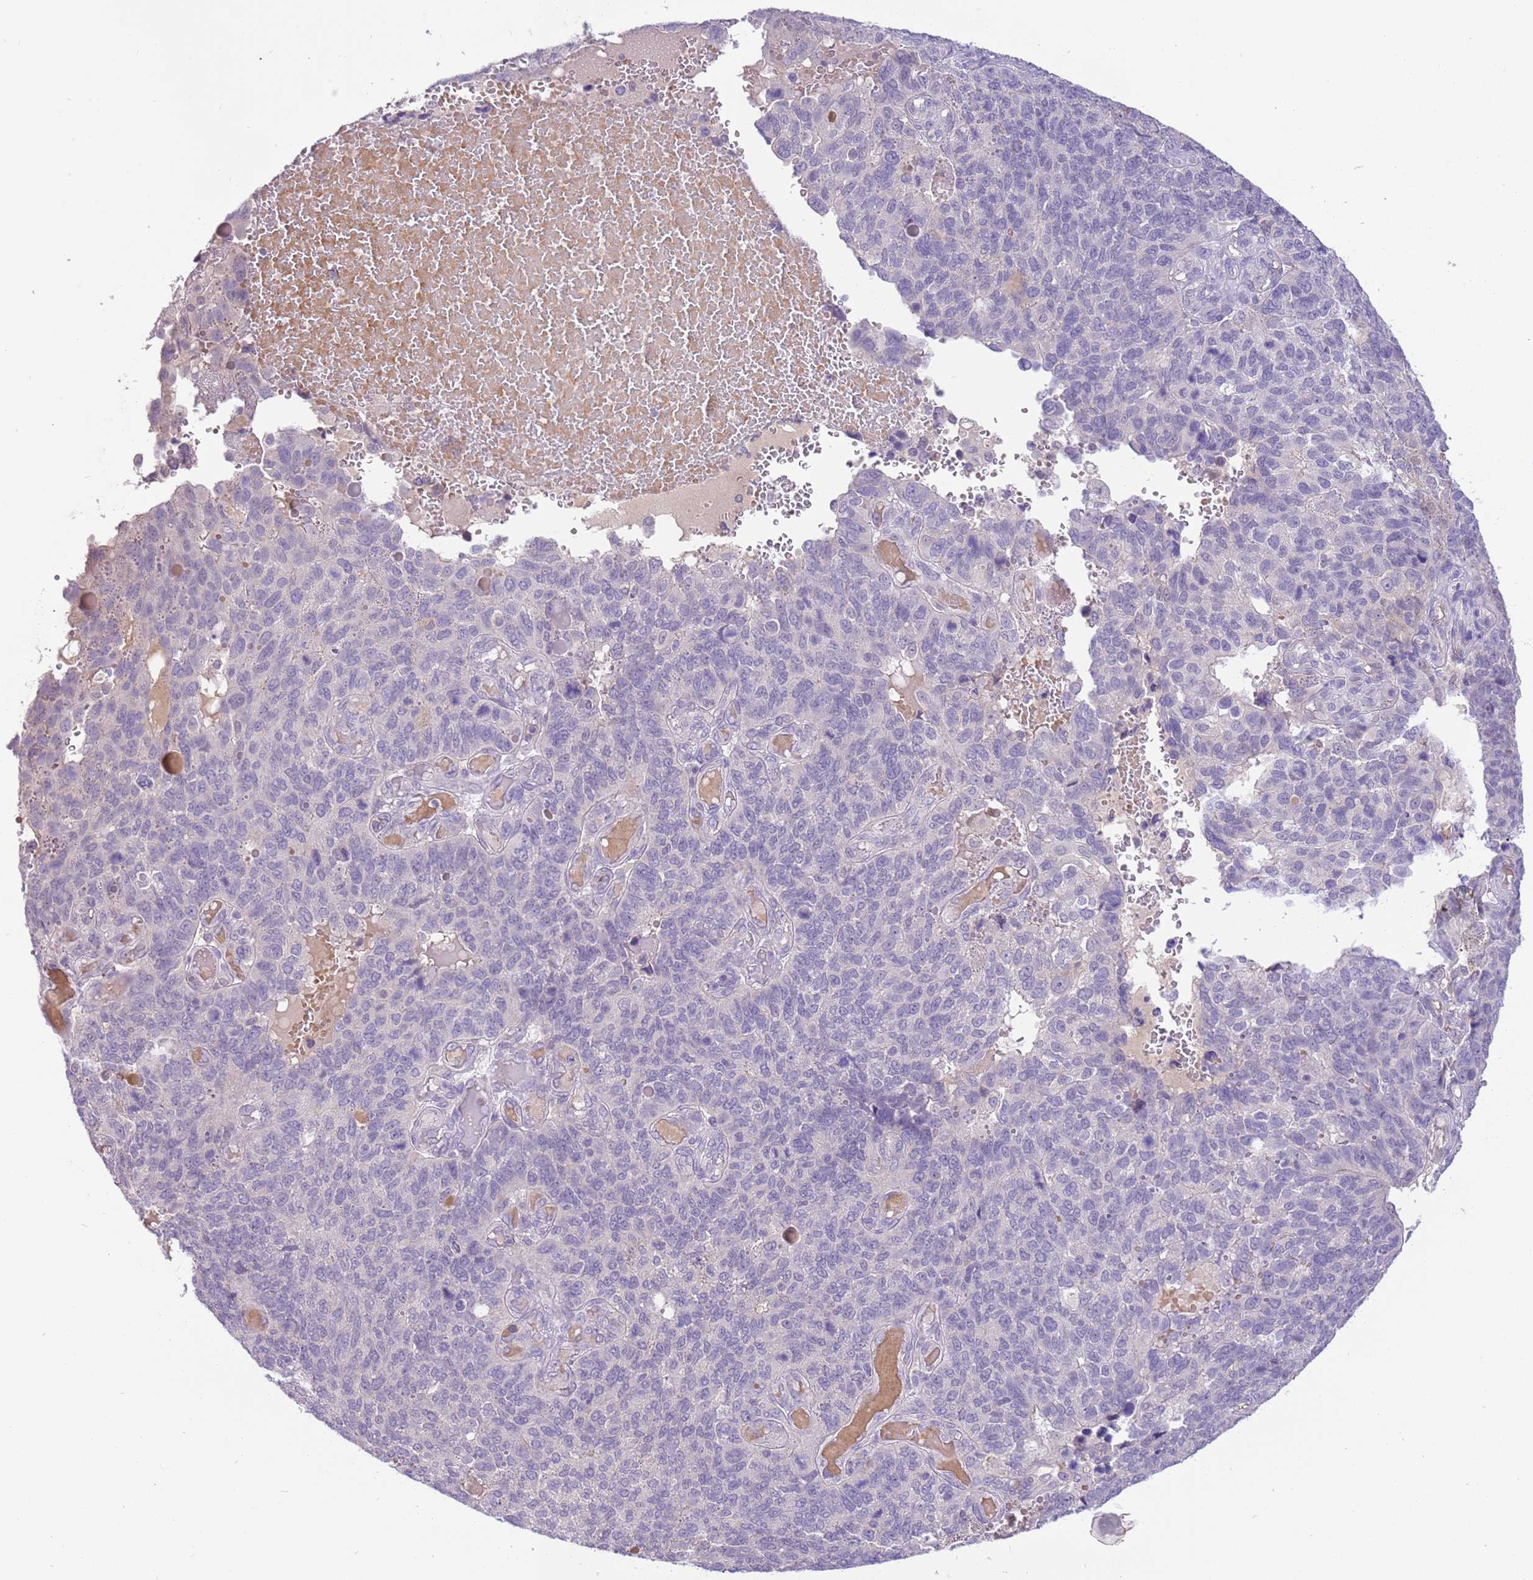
{"staining": {"intensity": "negative", "quantity": "none", "location": "none"}, "tissue": "endometrial cancer", "cell_type": "Tumor cells", "image_type": "cancer", "snomed": [{"axis": "morphology", "description": "Adenocarcinoma, NOS"}, {"axis": "topography", "description": "Endometrium"}], "caption": "A high-resolution image shows IHC staining of adenocarcinoma (endometrial), which reveals no significant expression in tumor cells.", "gene": "CFAP73", "patient": {"sex": "female", "age": 66}}